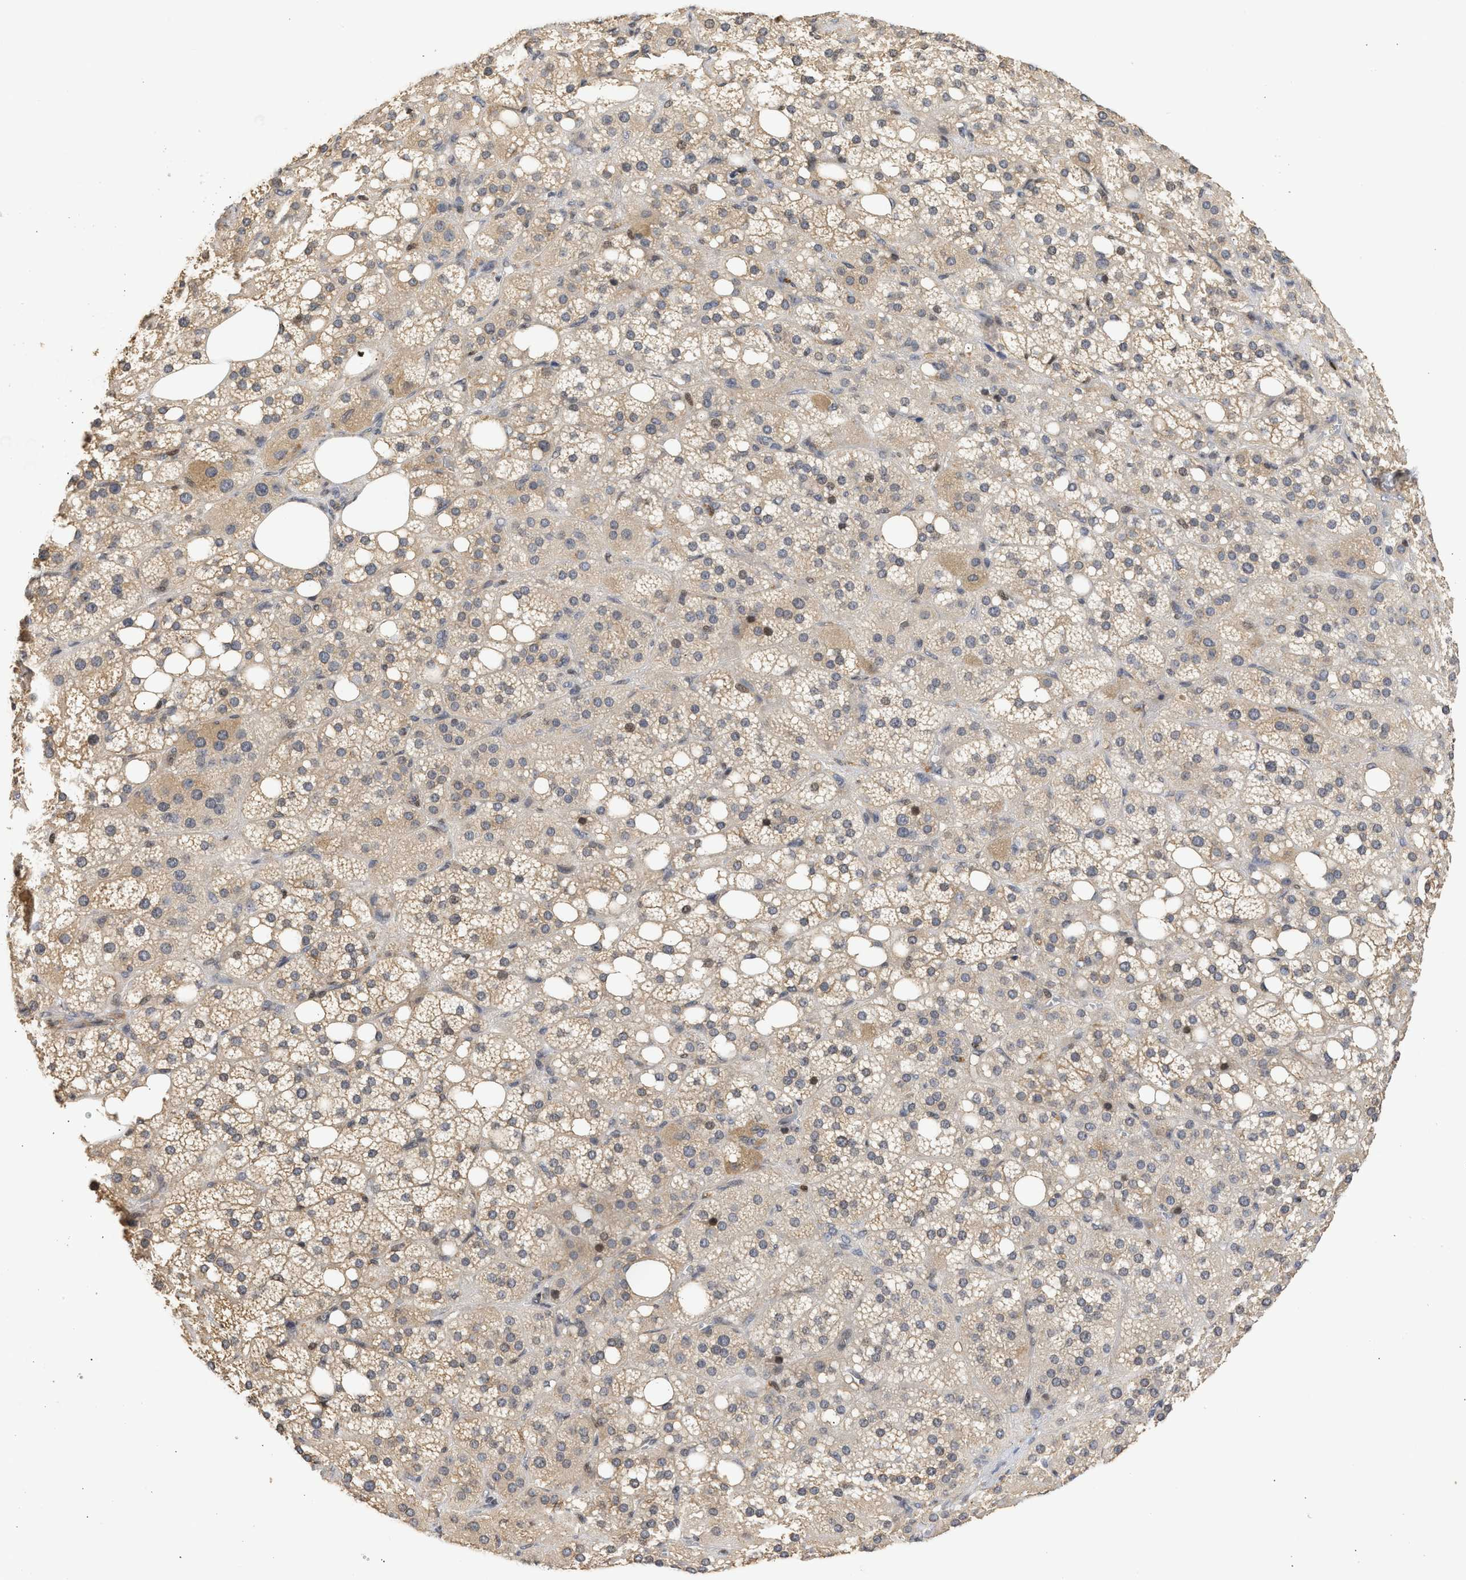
{"staining": {"intensity": "strong", "quantity": ">75%", "location": "cytoplasmic/membranous"}, "tissue": "adrenal gland", "cell_type": "Glandular cells", "image_type": "normal", "snomed": [{"axis": "morphology", "description": "Normal tissue, NOS"}, {"axis": "topography", "description": "Adrenal gland"}], "caption": "Glandular cells demonstrate strong cytoplasmic/membranous staining in approximately >75% of cells in normal adrenal gland.", "gene": "ENSG00000142539", "patient": {"sex": "female", "age": 59}}